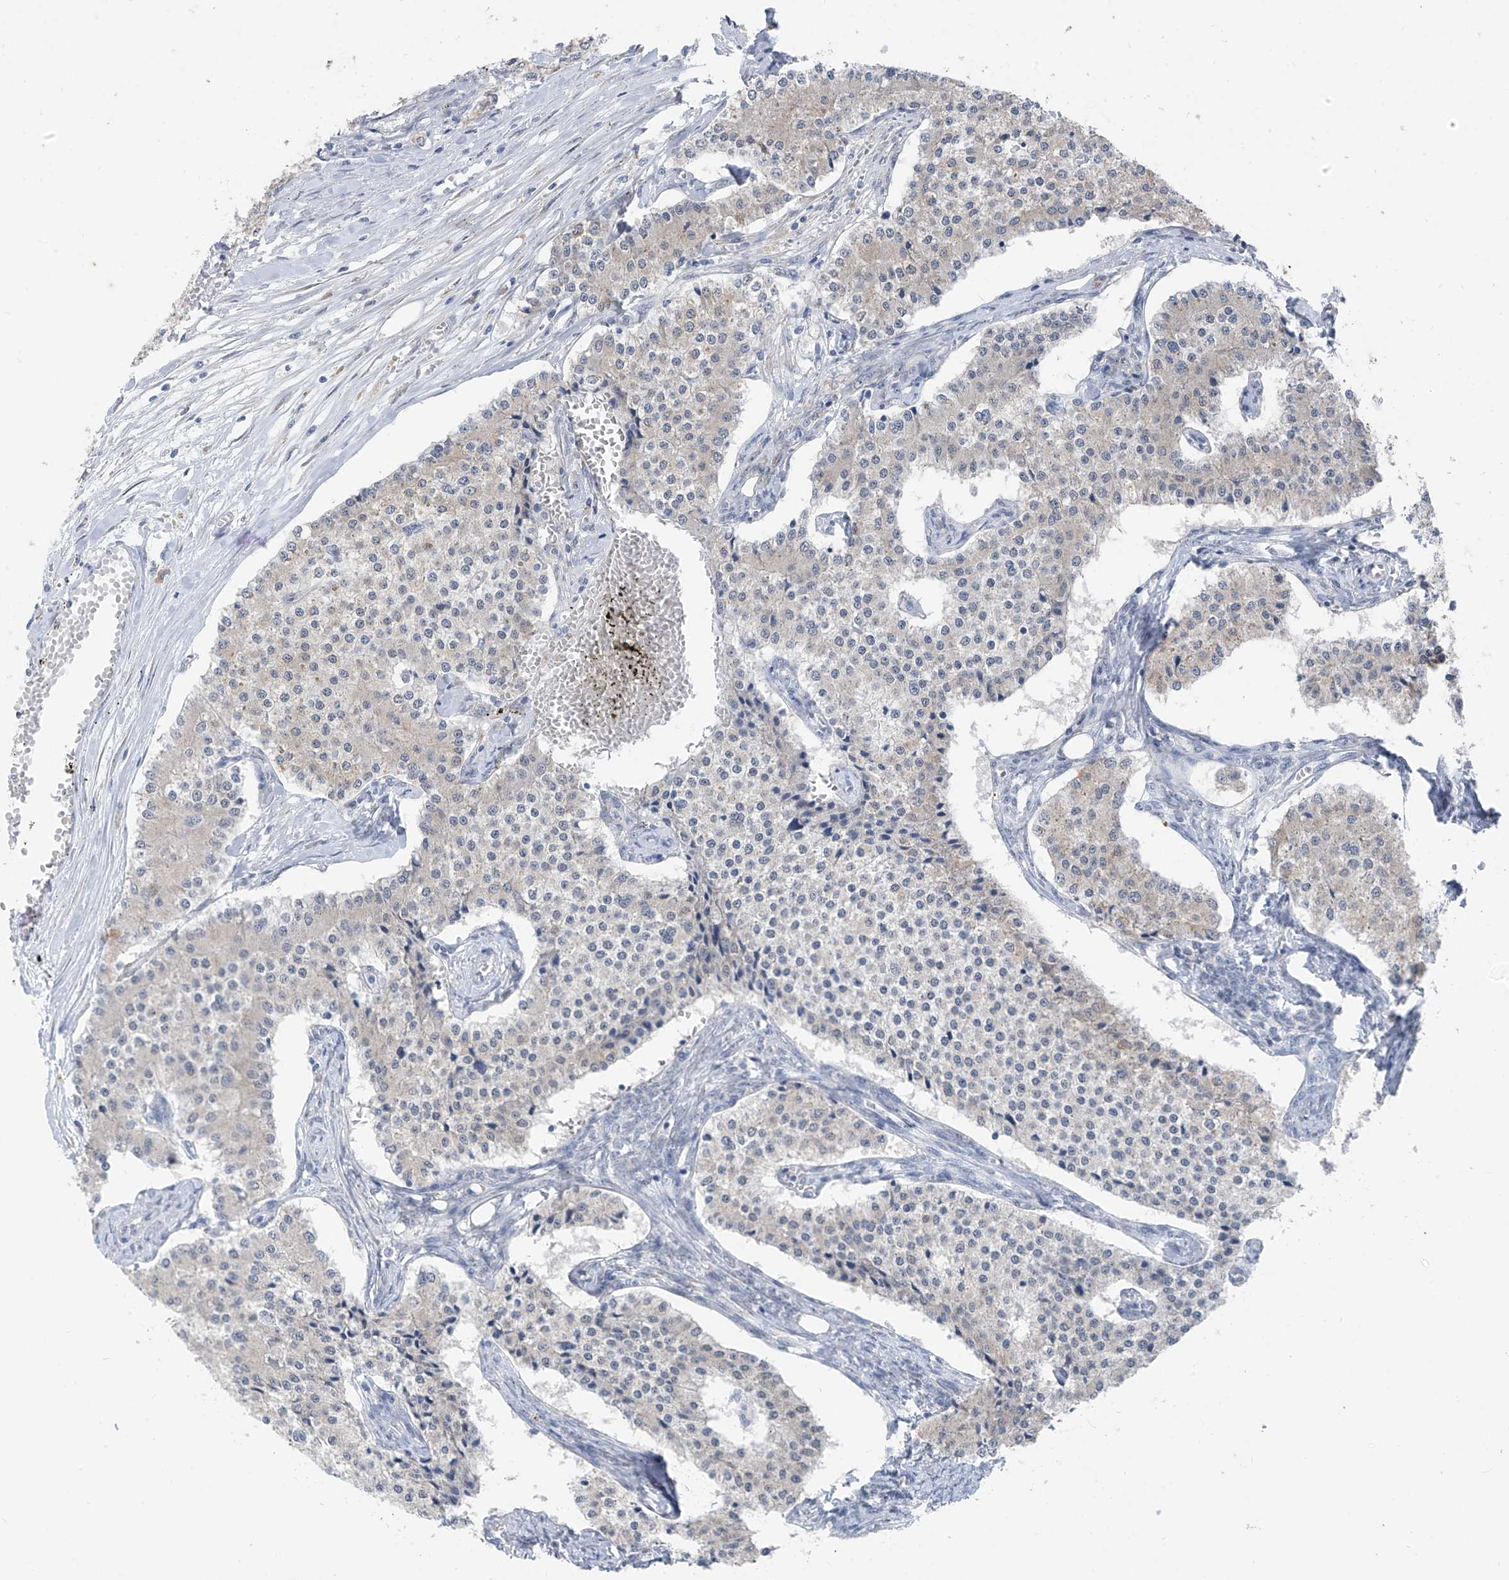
{"staining": {"intensity": "negative", "quantity": "none", "location": "none"}, "tissue": "carcinoid", "cell_type": "Tumor cells", "image_type": "cancer", "snomed": [{"axis": "morphology", "description": "Carcinoid, malignant, NOS"}, {"axis": "topography", "description": "Colon"}], "caption": "DAB immunohistochemical staining of malignant carcinoid shows no significant expression in tumor cells. (Brightfield microscopy of DAB immunohistochemistry (IHC) at high magnification).", "gene": "CYP4V2", "patient": {"sex": "female", "age": 52}}